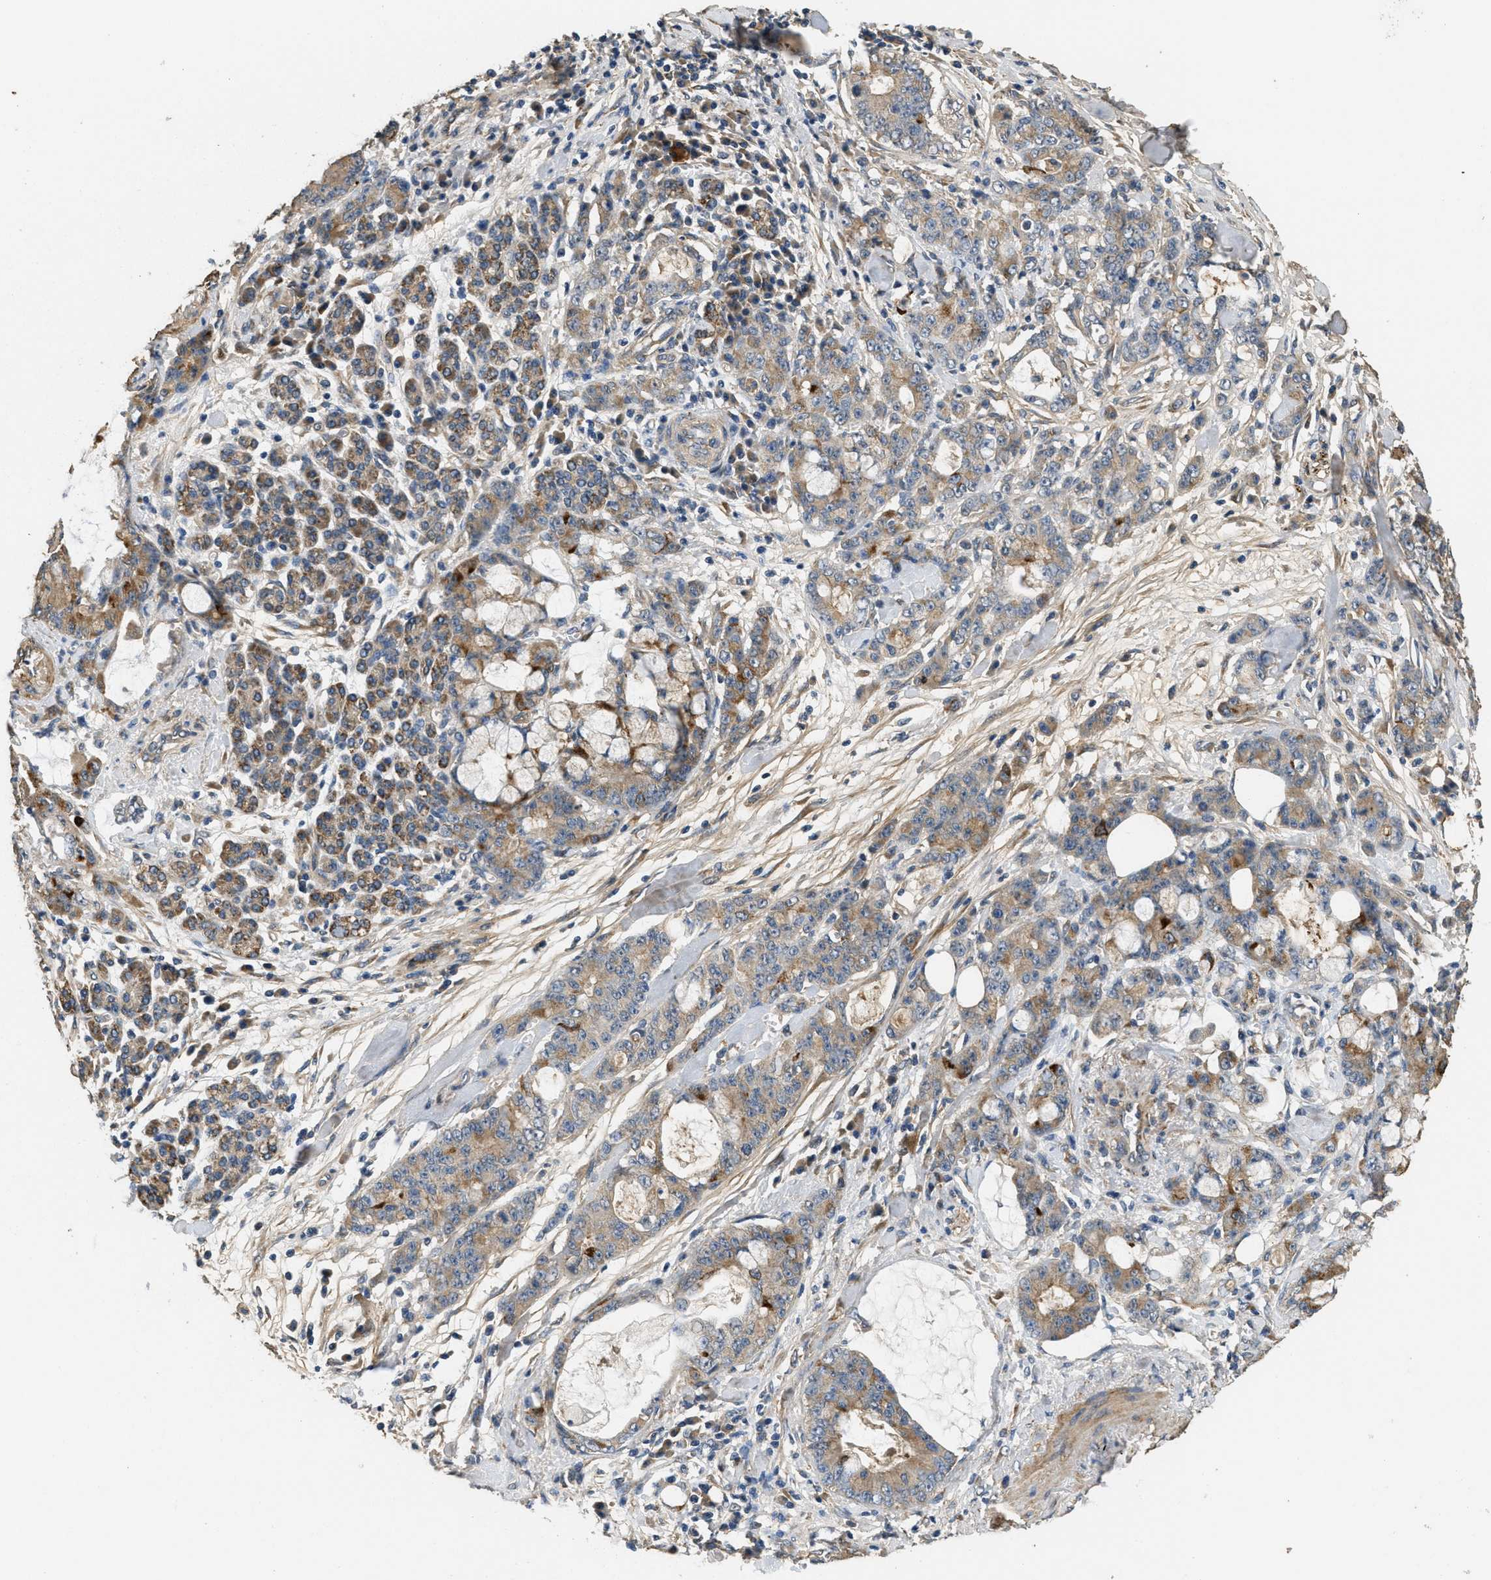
{"staining": {"intensity": "moderate", "quantity": ">75%", "location": "cytoplasmic/membranous"}, "tissue": "pancreatic cancer", "cell_type": "Tumor cells", "image_type": "cancer", "snomed": [{"axis": "morphology", "description": "Adenocarcinoma, NOS"}, {"axis": "topography", "description": "Pancreas"}], "caption": "Immunohistochemical staining of pancreatic cancer displays medium levels of moderate cytoplasmic/membranous protein staining in about >75% of tumor cells. The protein is shown in brown color, while the nuclei are stained blue.", "gene": "THBS2", "patient": {"sex": "female", "age": 73}}